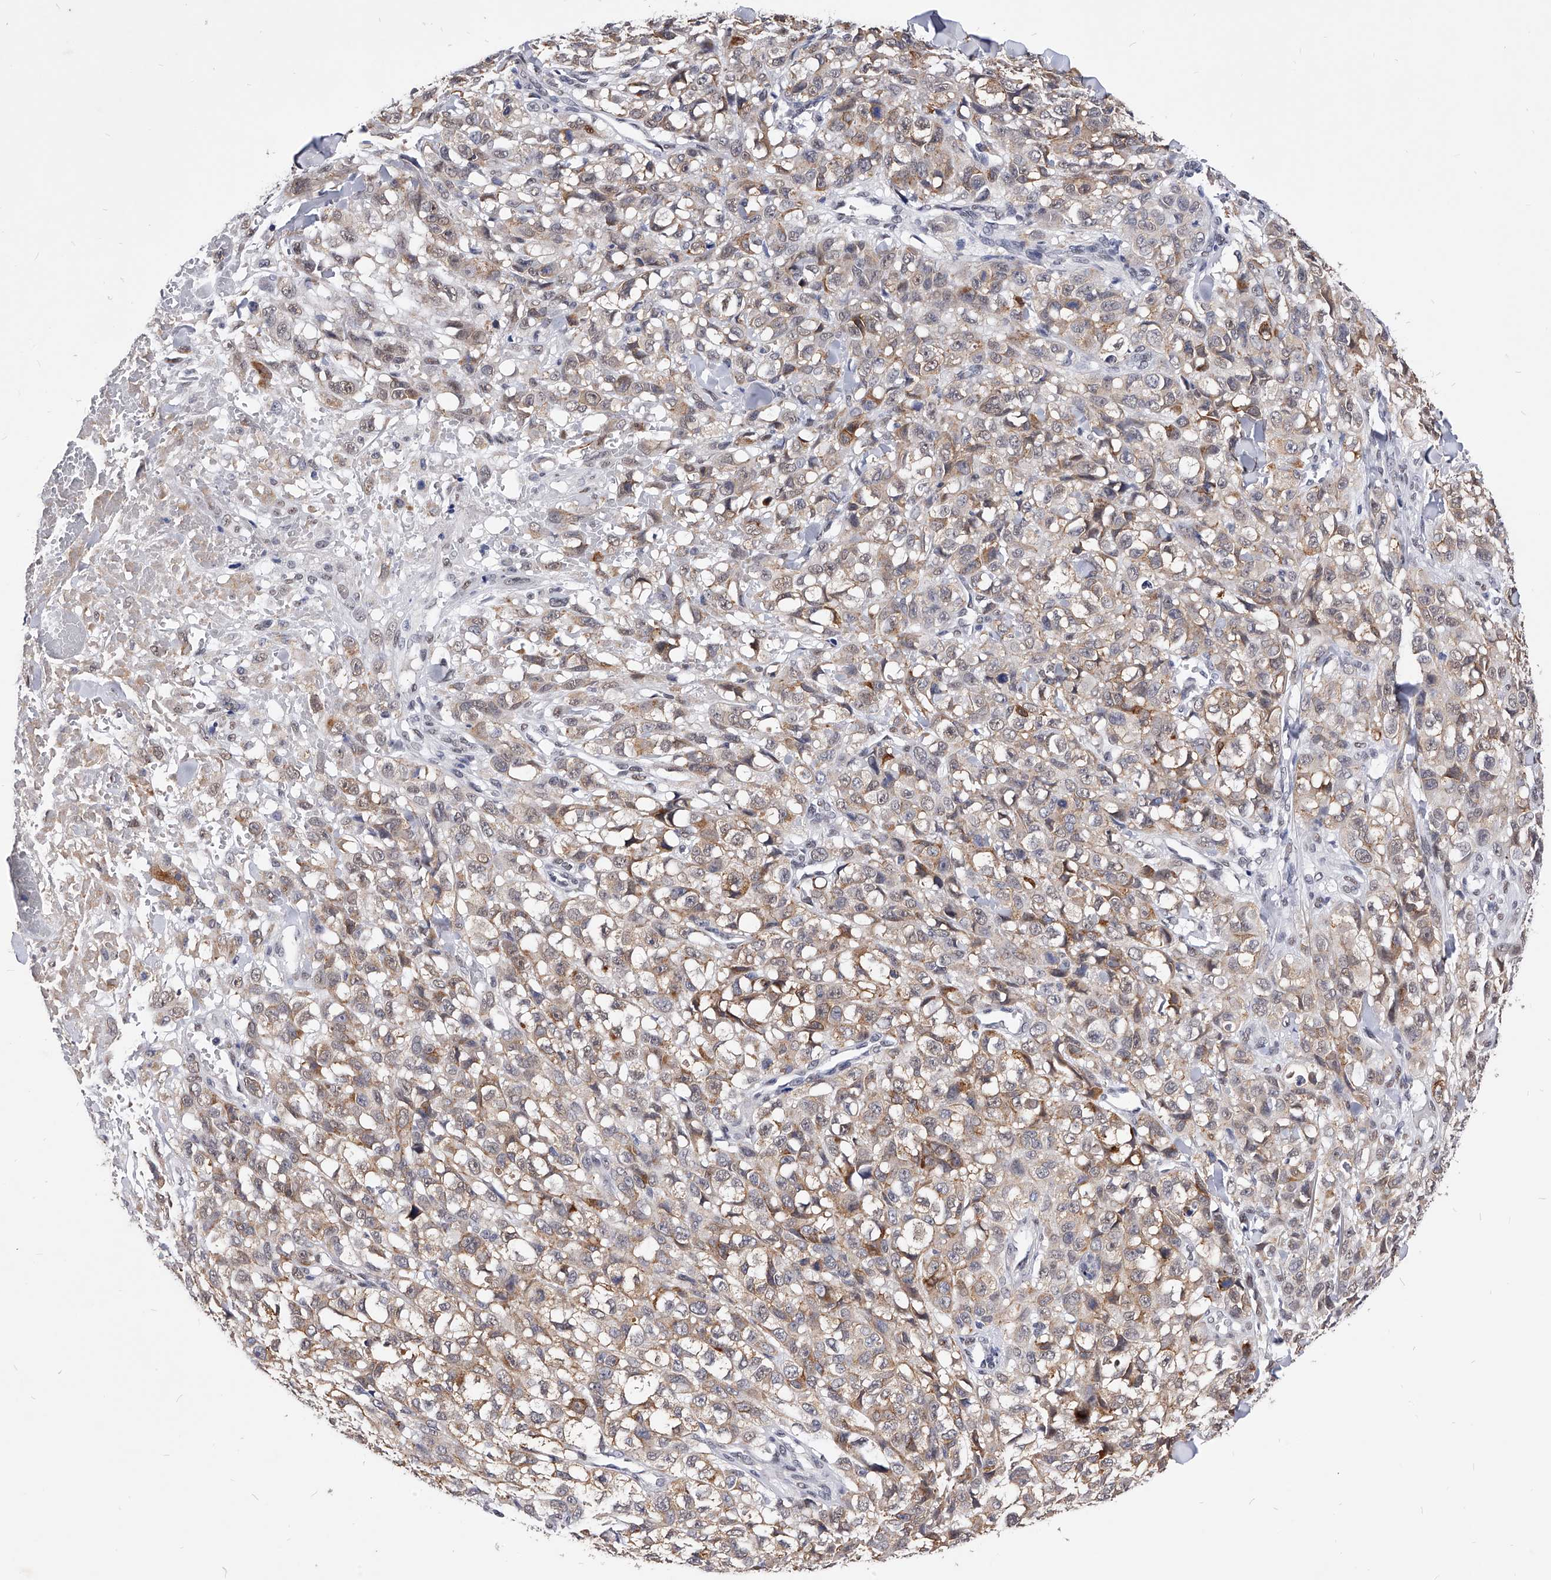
{"staining": {"intensity": "weak", "quantity": "25%-75%", "location": "cytoplasmic/membranous,nuclear"}, "tissue": "melanoma", "cell_type": "Tumor cells", "image_type": "cancer", "snomed": [{"axis": "morphology", "description": "Malignant melanoma, Metastatic site"}, {"axis": "topography", "description": "Skin"}], "caption": "Immunohistochemical staining of melanoma shows low levels of weak cytoplasmic/membranous and nuclear protein staining in approximately 25%-75% of tumor cells.", "gene": "ZNF529", "patient": {"sex": "female", "age": 72}}